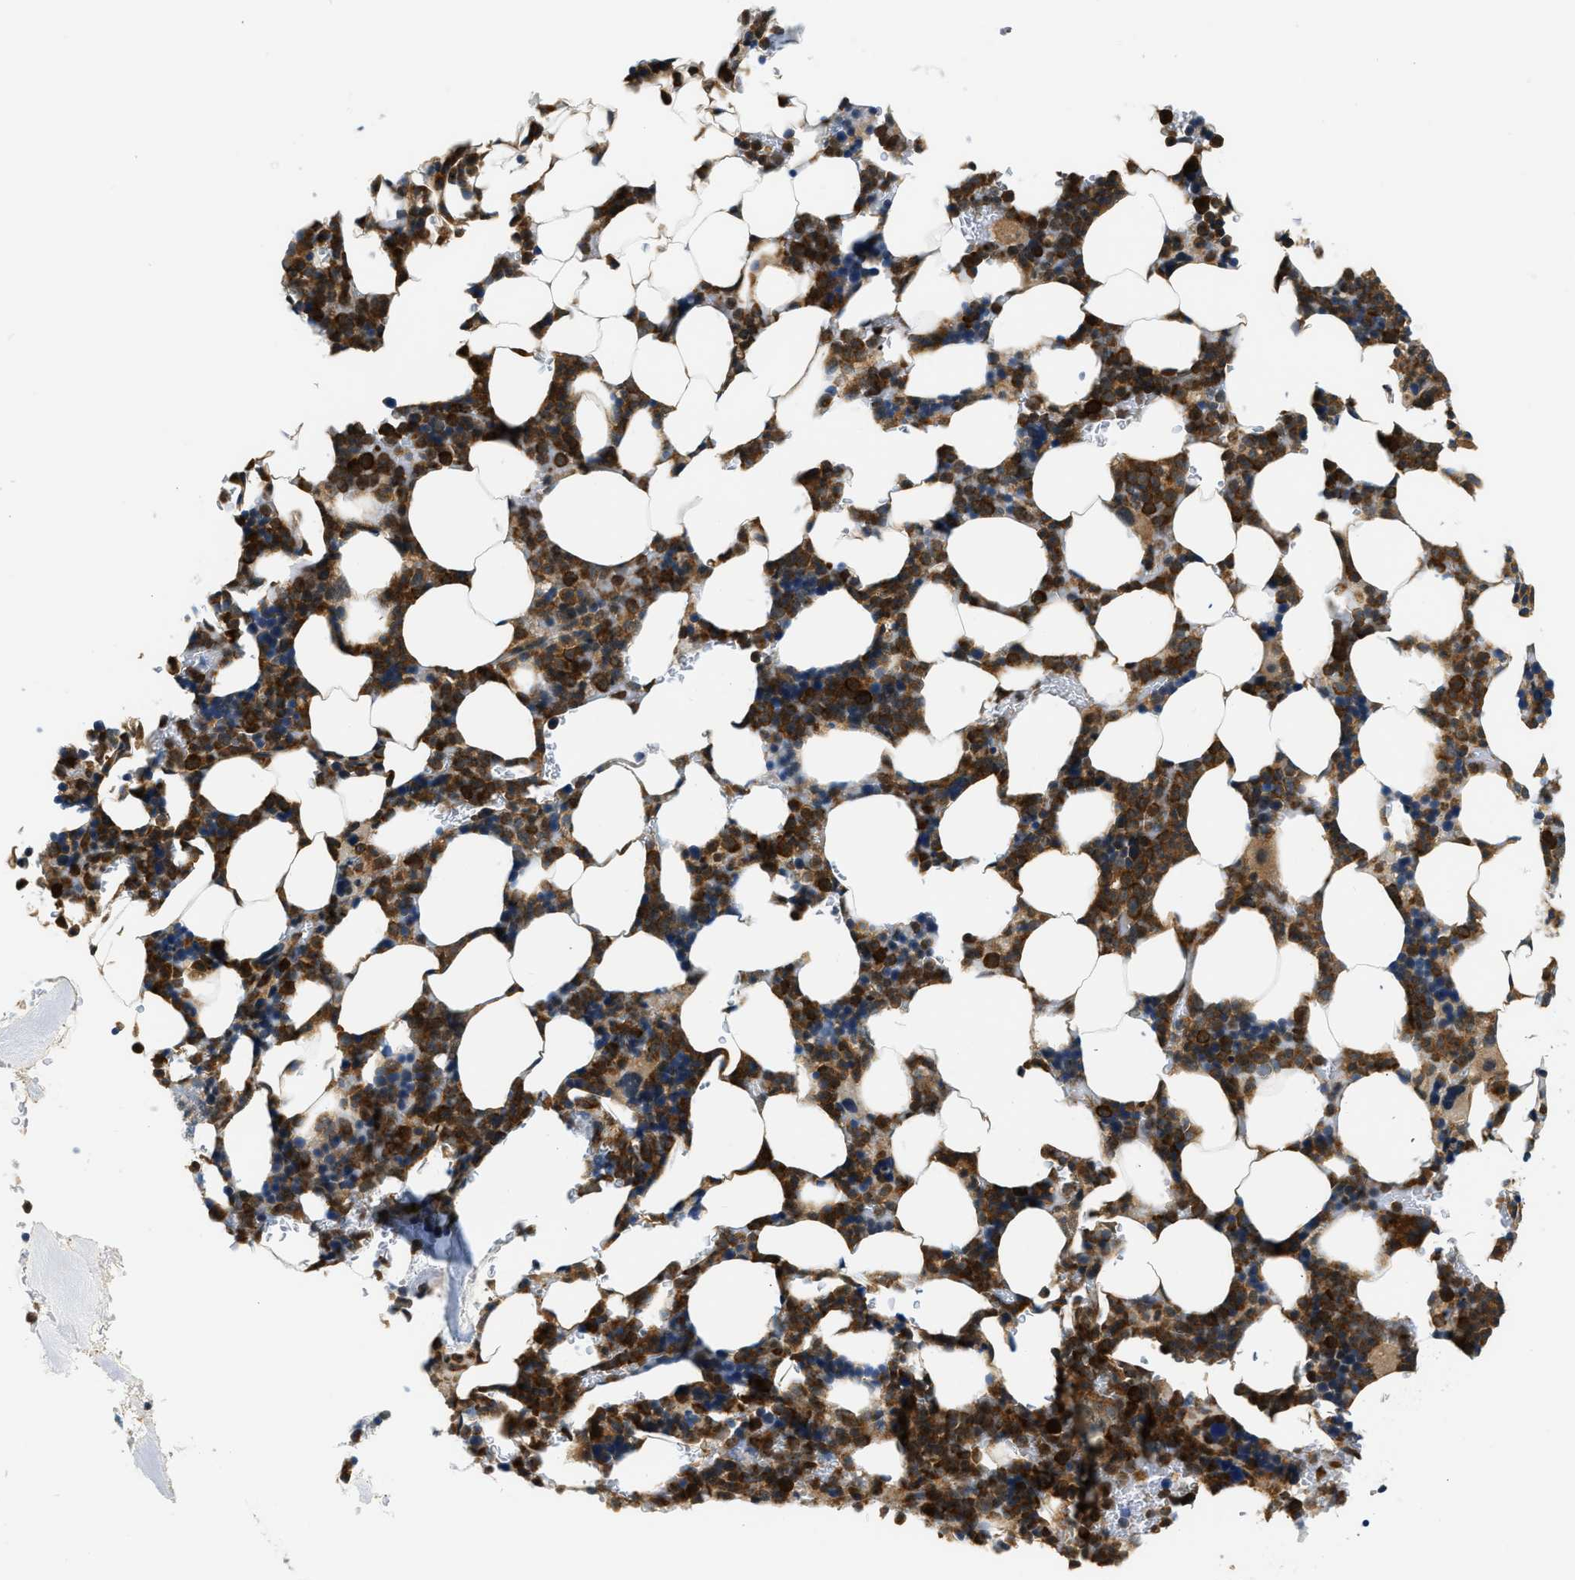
{"staining": {"intensity": "strong", "quantity": "25%-75%", "location": "cytoplasmic/membranous"}, "tissue": "bone marrow", "cell_type": "Hematopoietic cells", "image_type": "normal", "snomed": [{"axis": "morphology", "description": "Normal tissue, NOS"}, {"axis": "topography", "description": "Bone marrow"}], "caption": "About 25%-75% of hematopoietic cells in normal human bone marrow reveal strong cytoplasmic/membranous protein expression as visualized by brown immunohistochemical staining.", "gene": "SMAD4", "patient": {"sex": "female", "age": 81}}